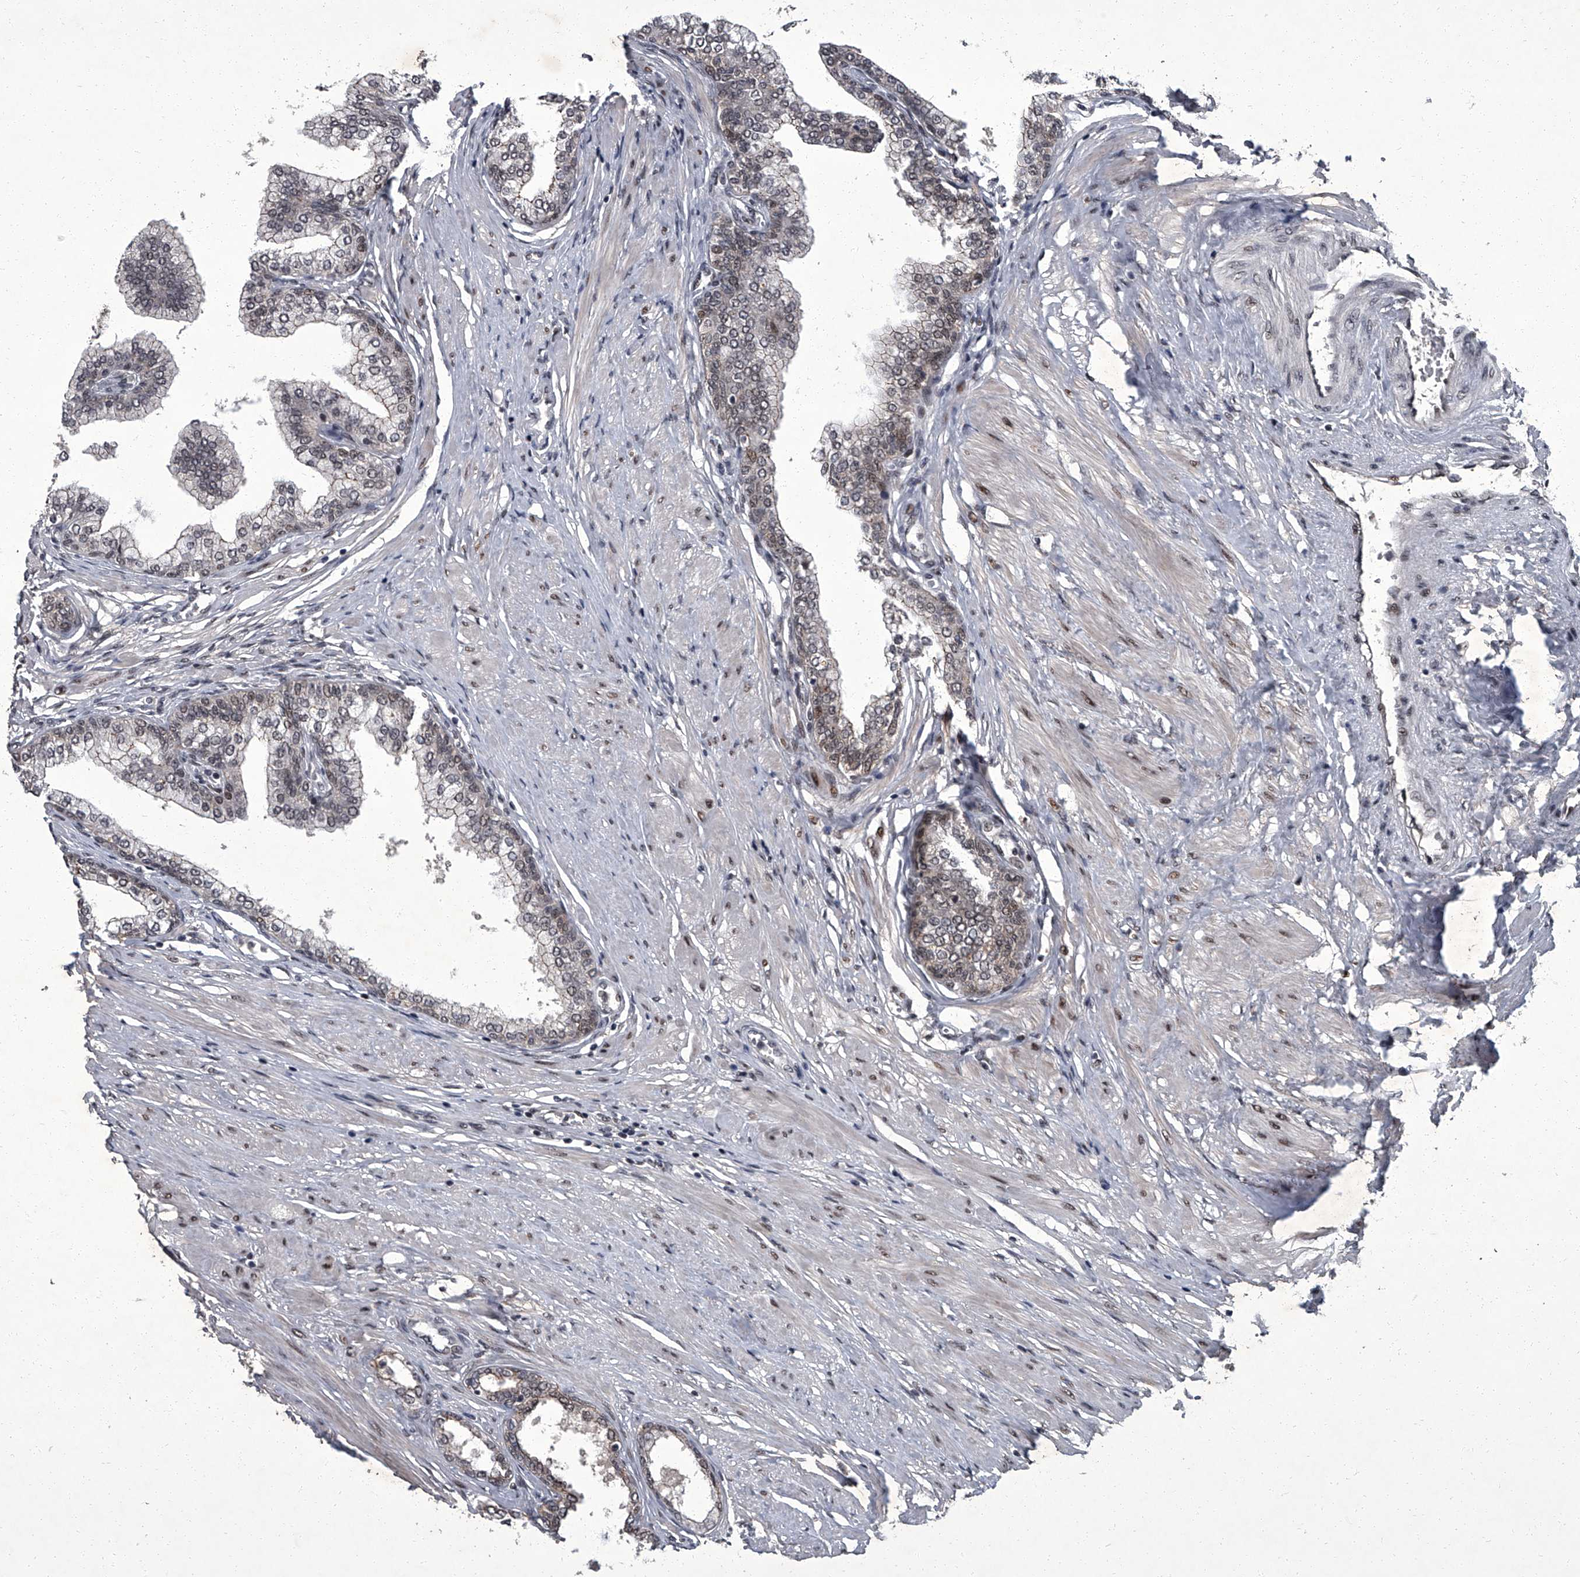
{"staining": {"intensity": "moderate", "quantity": ">75%", "location": "cytoplasmic/membranous,nuclear"}, "tissue": "prostate", "cell_type": "Glandular cells", "image_type": "normal", "snomed": [{"axis": "morphology", "description": "Normal tissue, NOS"}, {"axis": "morphology", "description": "Urothelial carcinoma, Low grade"}, {"axis": "topography", "description": "Urinary bladder"}, {"axis": "topography", "description": "Prostate"}], "caption": "This image reveals IHC staining of benign prostate, with medium moderate cytoplasmic/membranous,nuclear expression in about >75% of glandular cells.", "gene": "ZNF518B", "patient": {"sex": "male", "age": 60}}